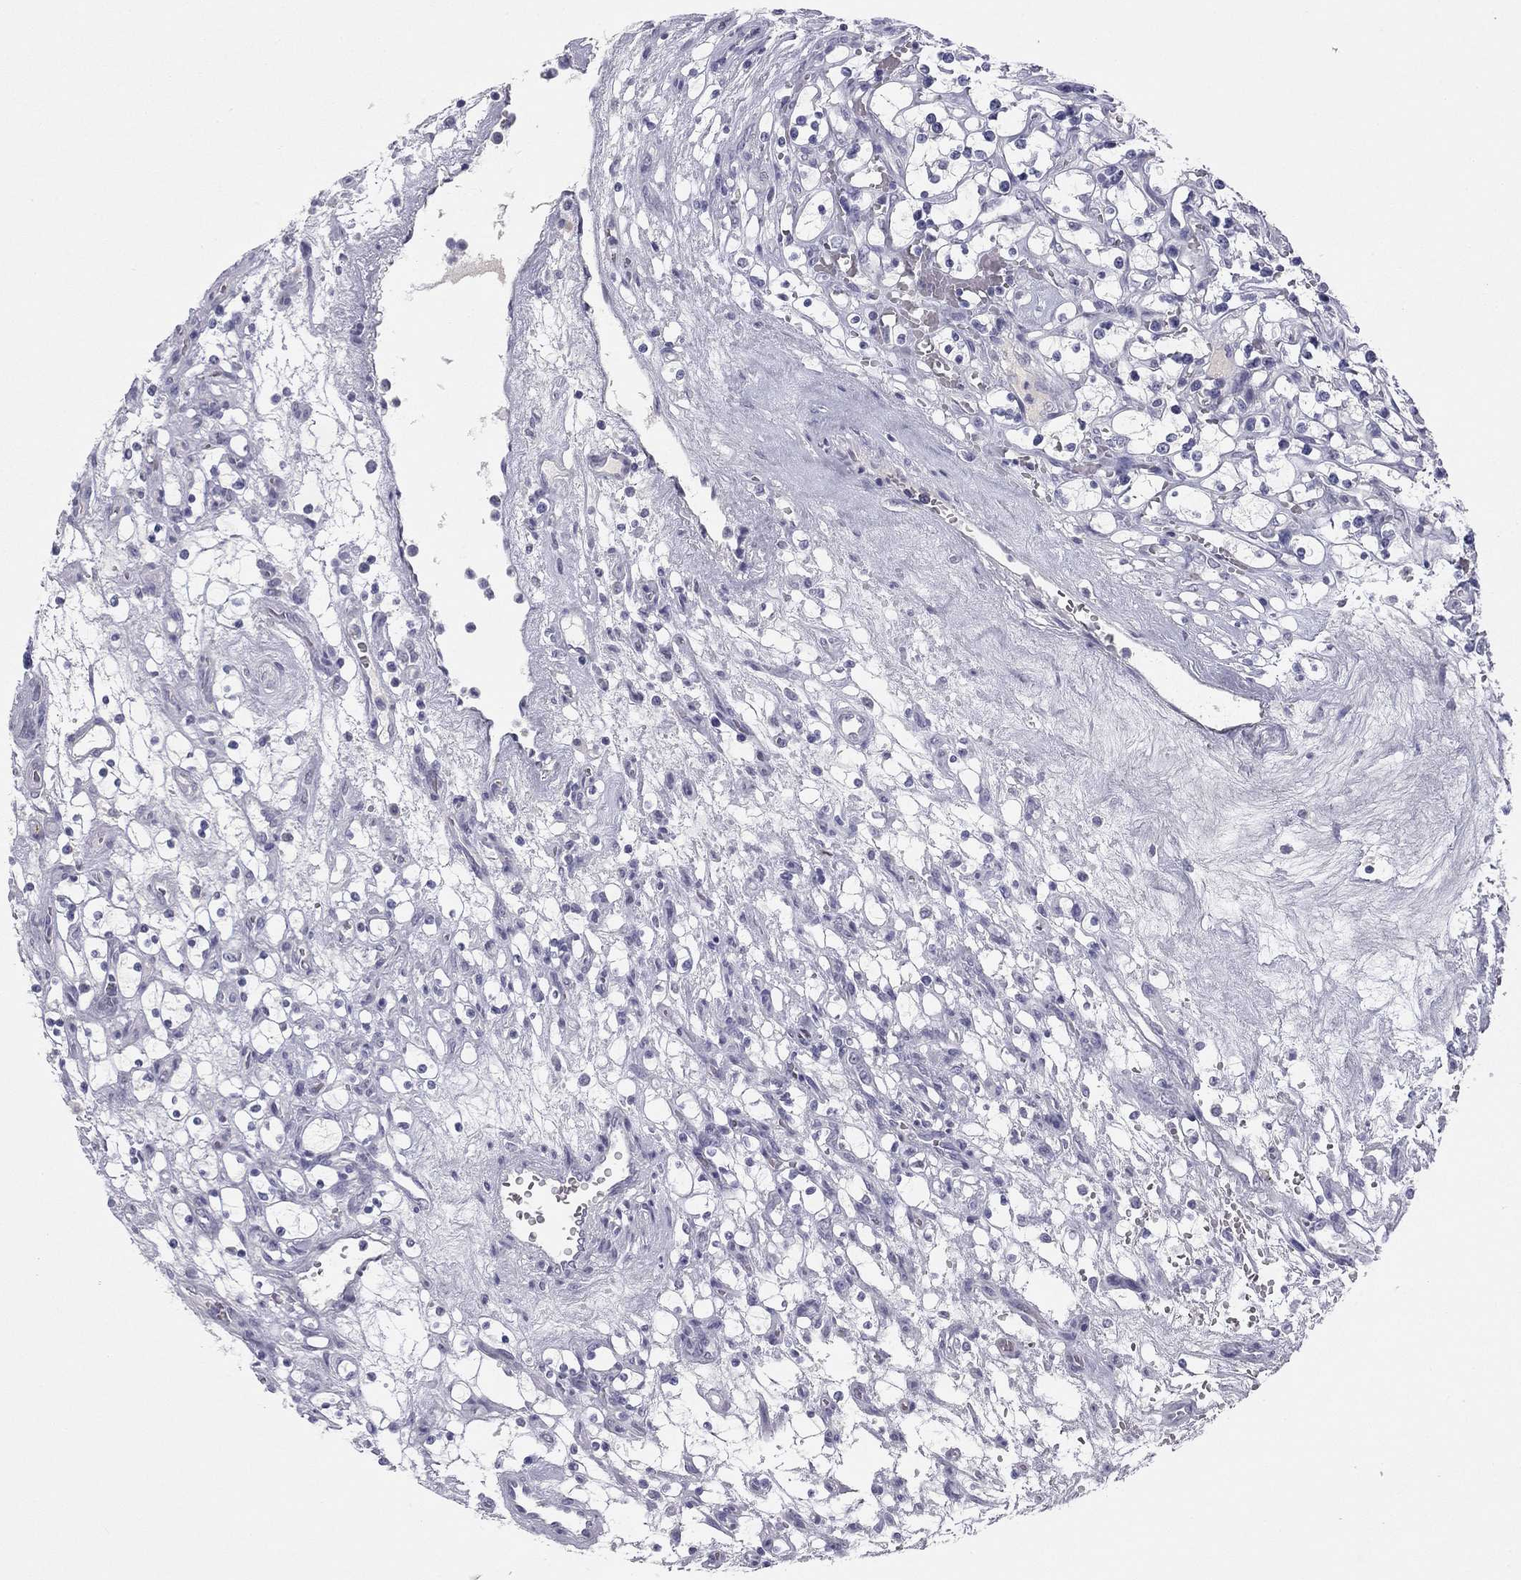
{"staining": {"intensity": "negative", "quantity": "none", "location": "none"}, "tissue": "renal cancer", "cell_type": "Tumor cells", "image_type": "cancer", "snomed": [{"axis": "morphology", "description": "Adenocarcinoma, NOS"}, {"axis": "topography", "description": "Kidney"}], "caption": "Adenocarcinoma (renal) stained for a protein using IHC displays no expression tumor cells.", "gene": "TFAP2B", "patient": {"sex": "female", "age": 69}}